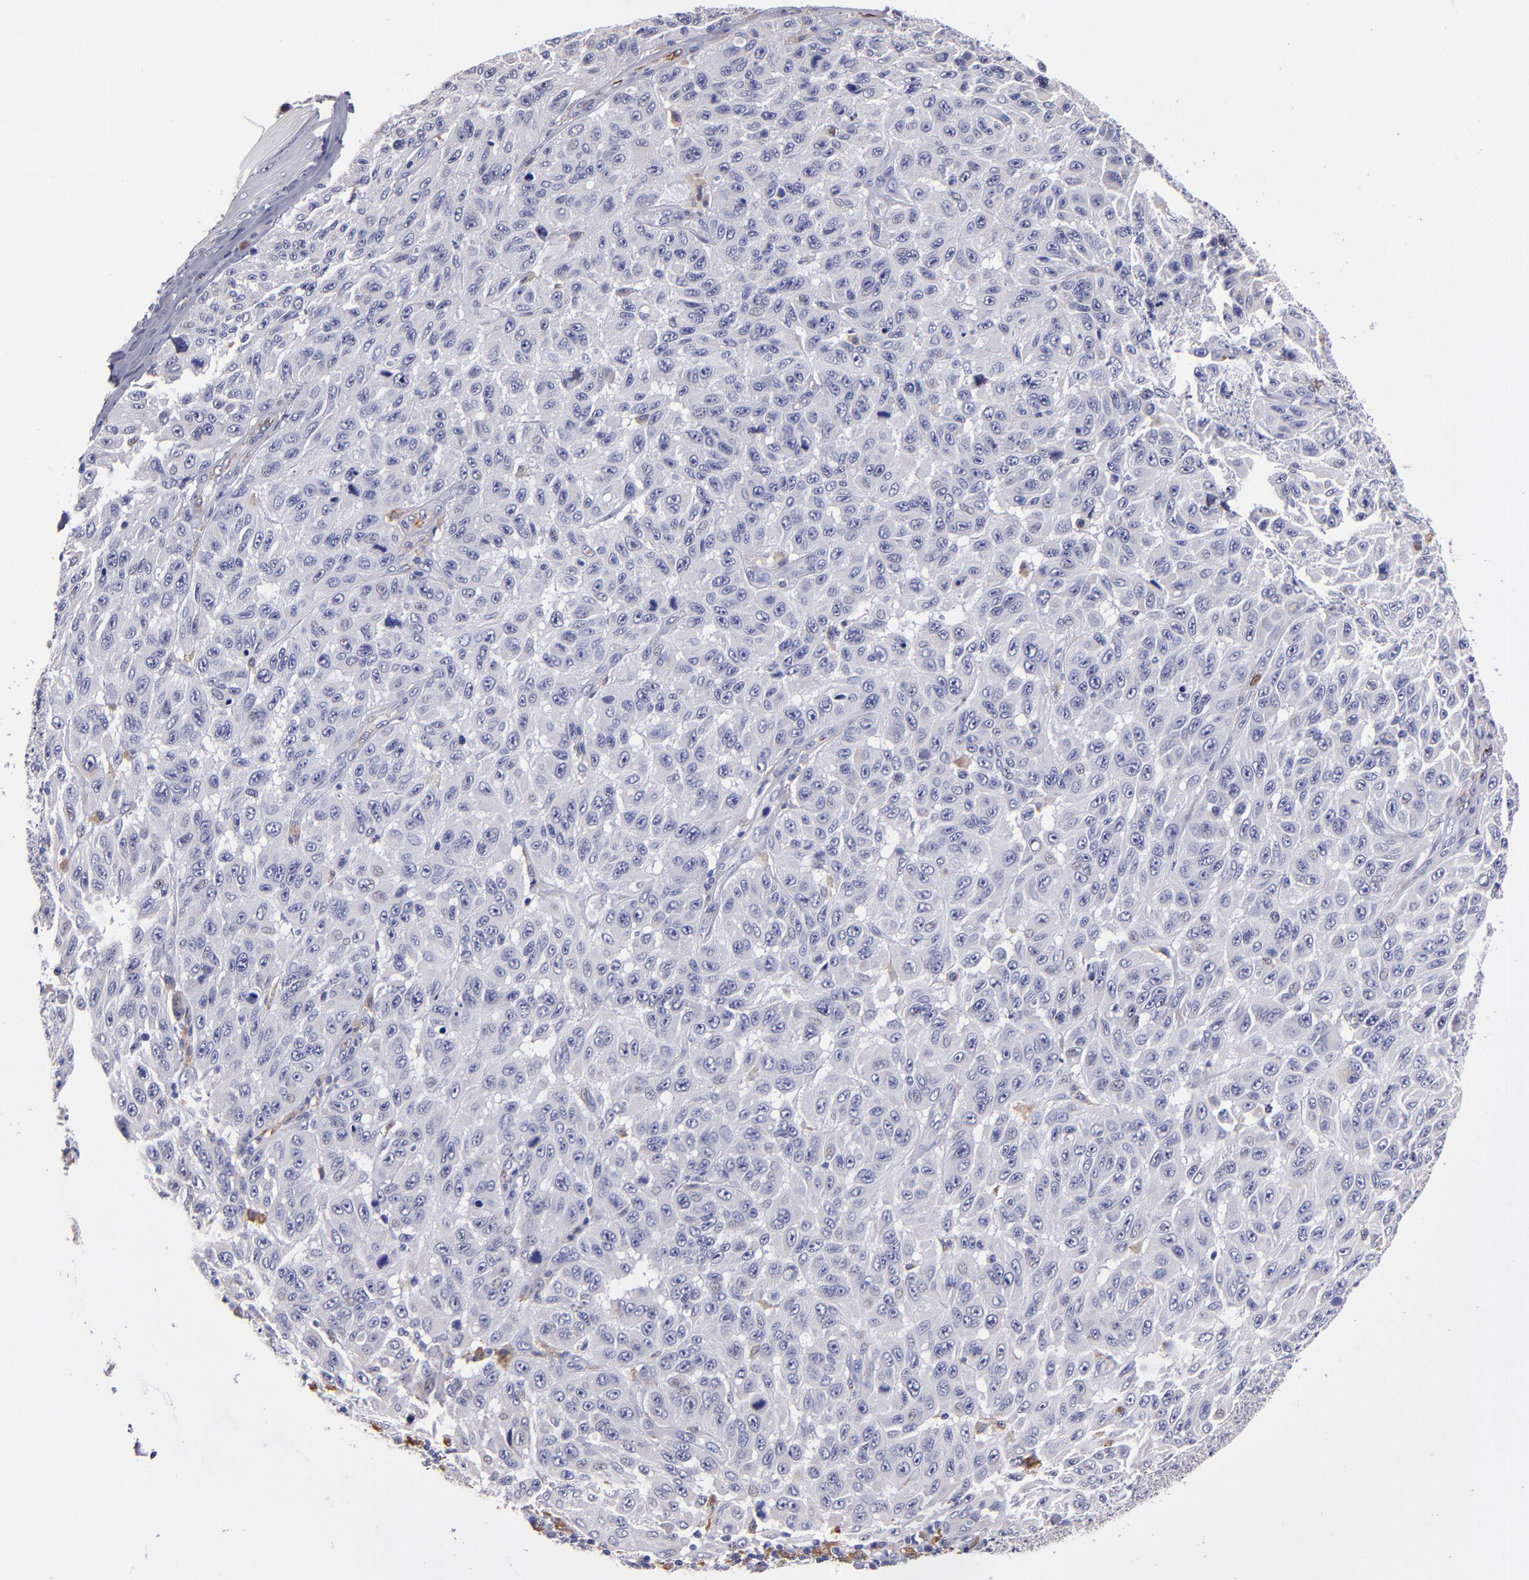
{"staining": {"intensity": "negative", "quantity": "none", "location": "none"}, "tissue": "melanoma", "cell_type": "Tumor cells", "image_type": "cancer", "snomed": [{"axis": "morphology", "description": "Malignant melanoma, NOS"}, {"axis": "topography", "description": "Skin"}], "caption": "Tumor cells show no significant positivity in malignant melanoma. The staining was performed using DAB (3,3'-diaminobenzidine) to visualize the protein expression in brown, while the nuclei were stained in blue with hematoxylin (Magnification: 20x).", "gene": "SELP", "patient": {"sex": "male", "age": 30}}